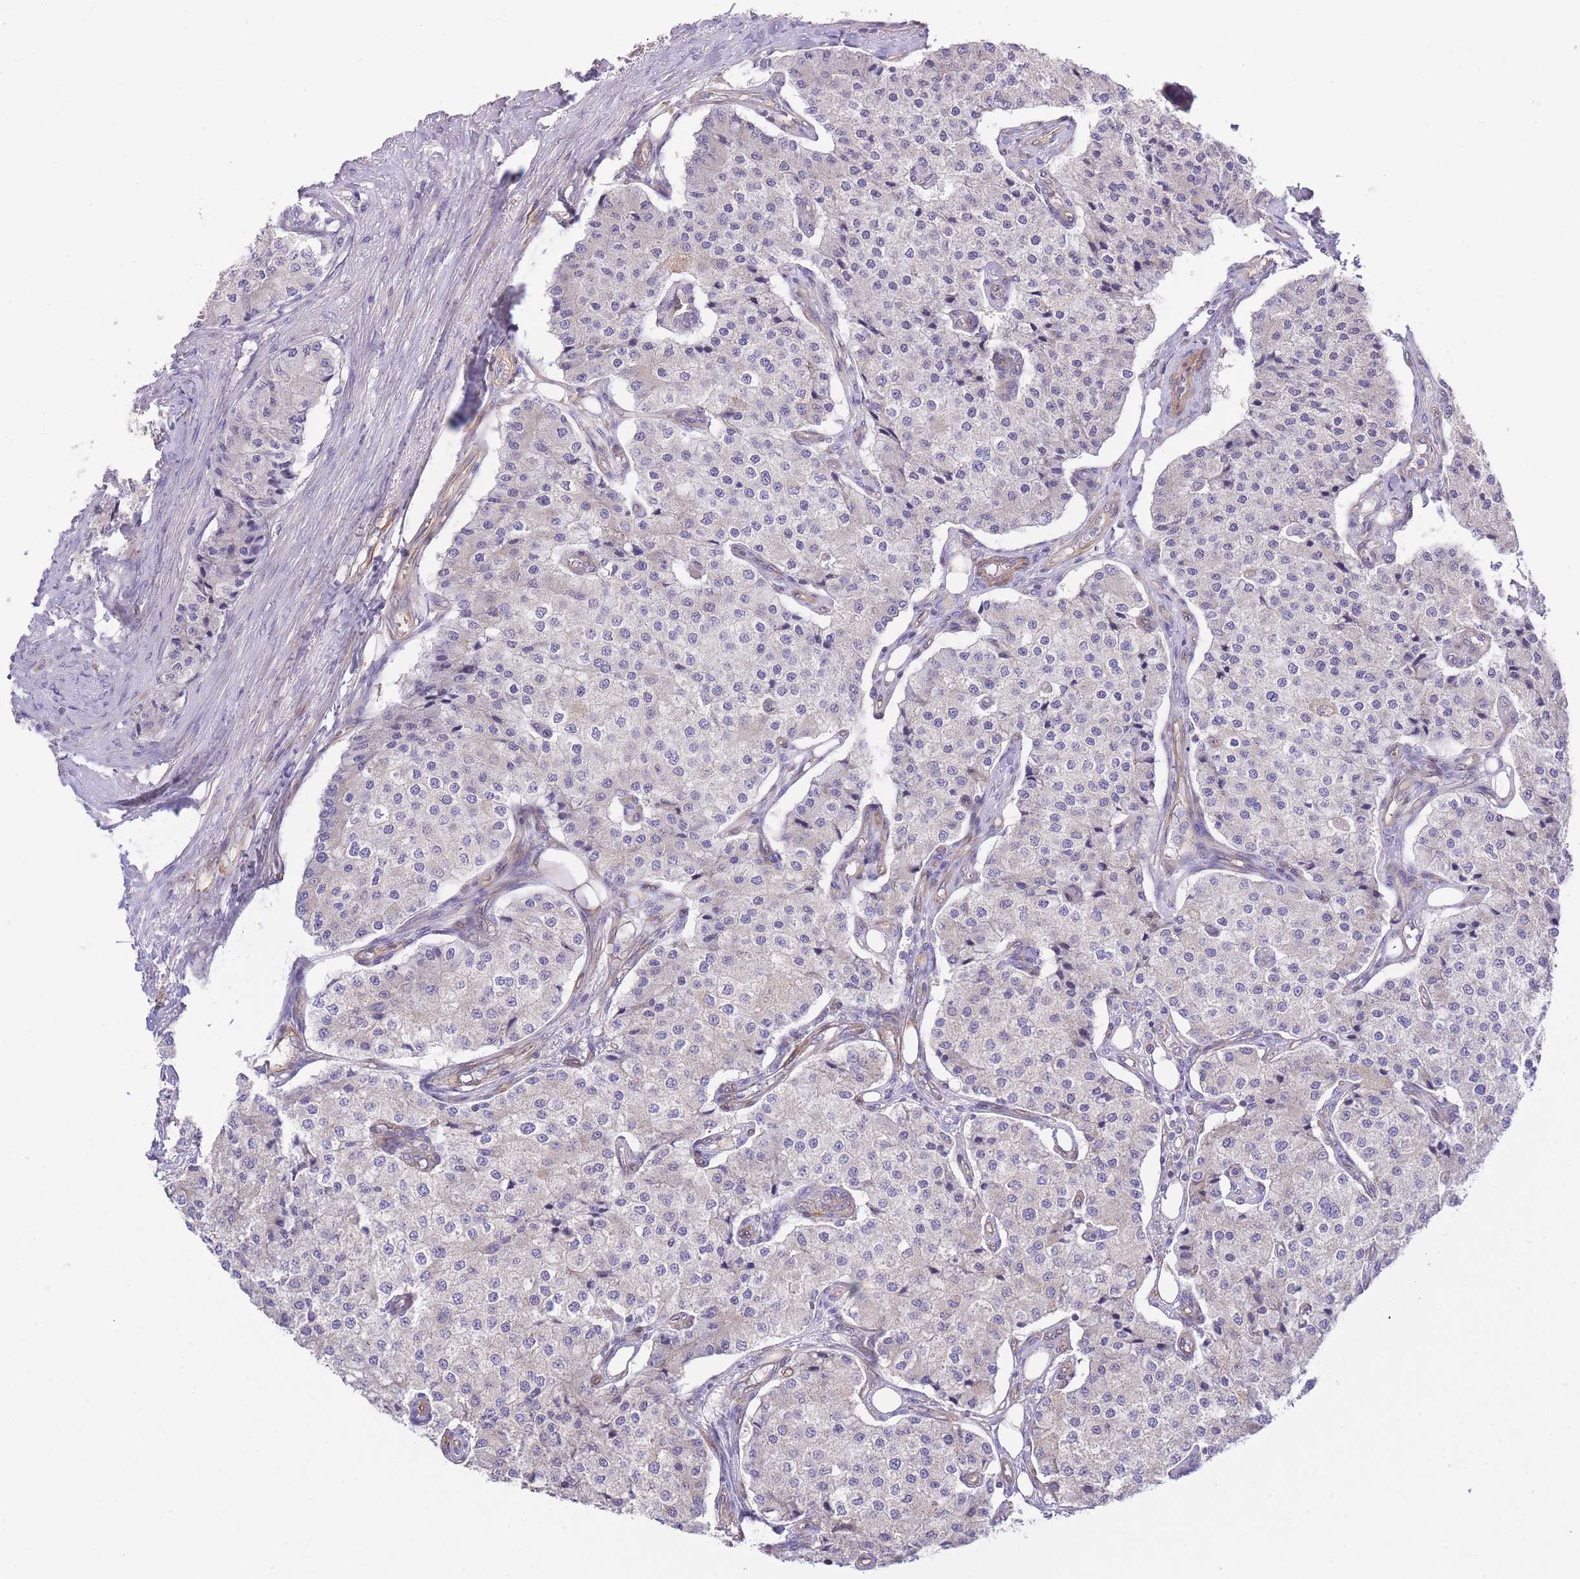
{"staining": {"intensity": "negative", "quantity": "none", "location": "none"}, "tissue": "carcinoid", "cell_type": "Tumor cells", "image_type": "cancer", "snomed": [{"axis": "morphology", "description": "Carcinoid, malignant, NOS"}, {"axis": "topography", "description": "Colon"}], "caption": "Human carcinoid stained for a protein using immunohistochemistry shows no positivity in tumor cells.", "gene": "CHAC1", "patient": {"sex": "female", "age": 52}}